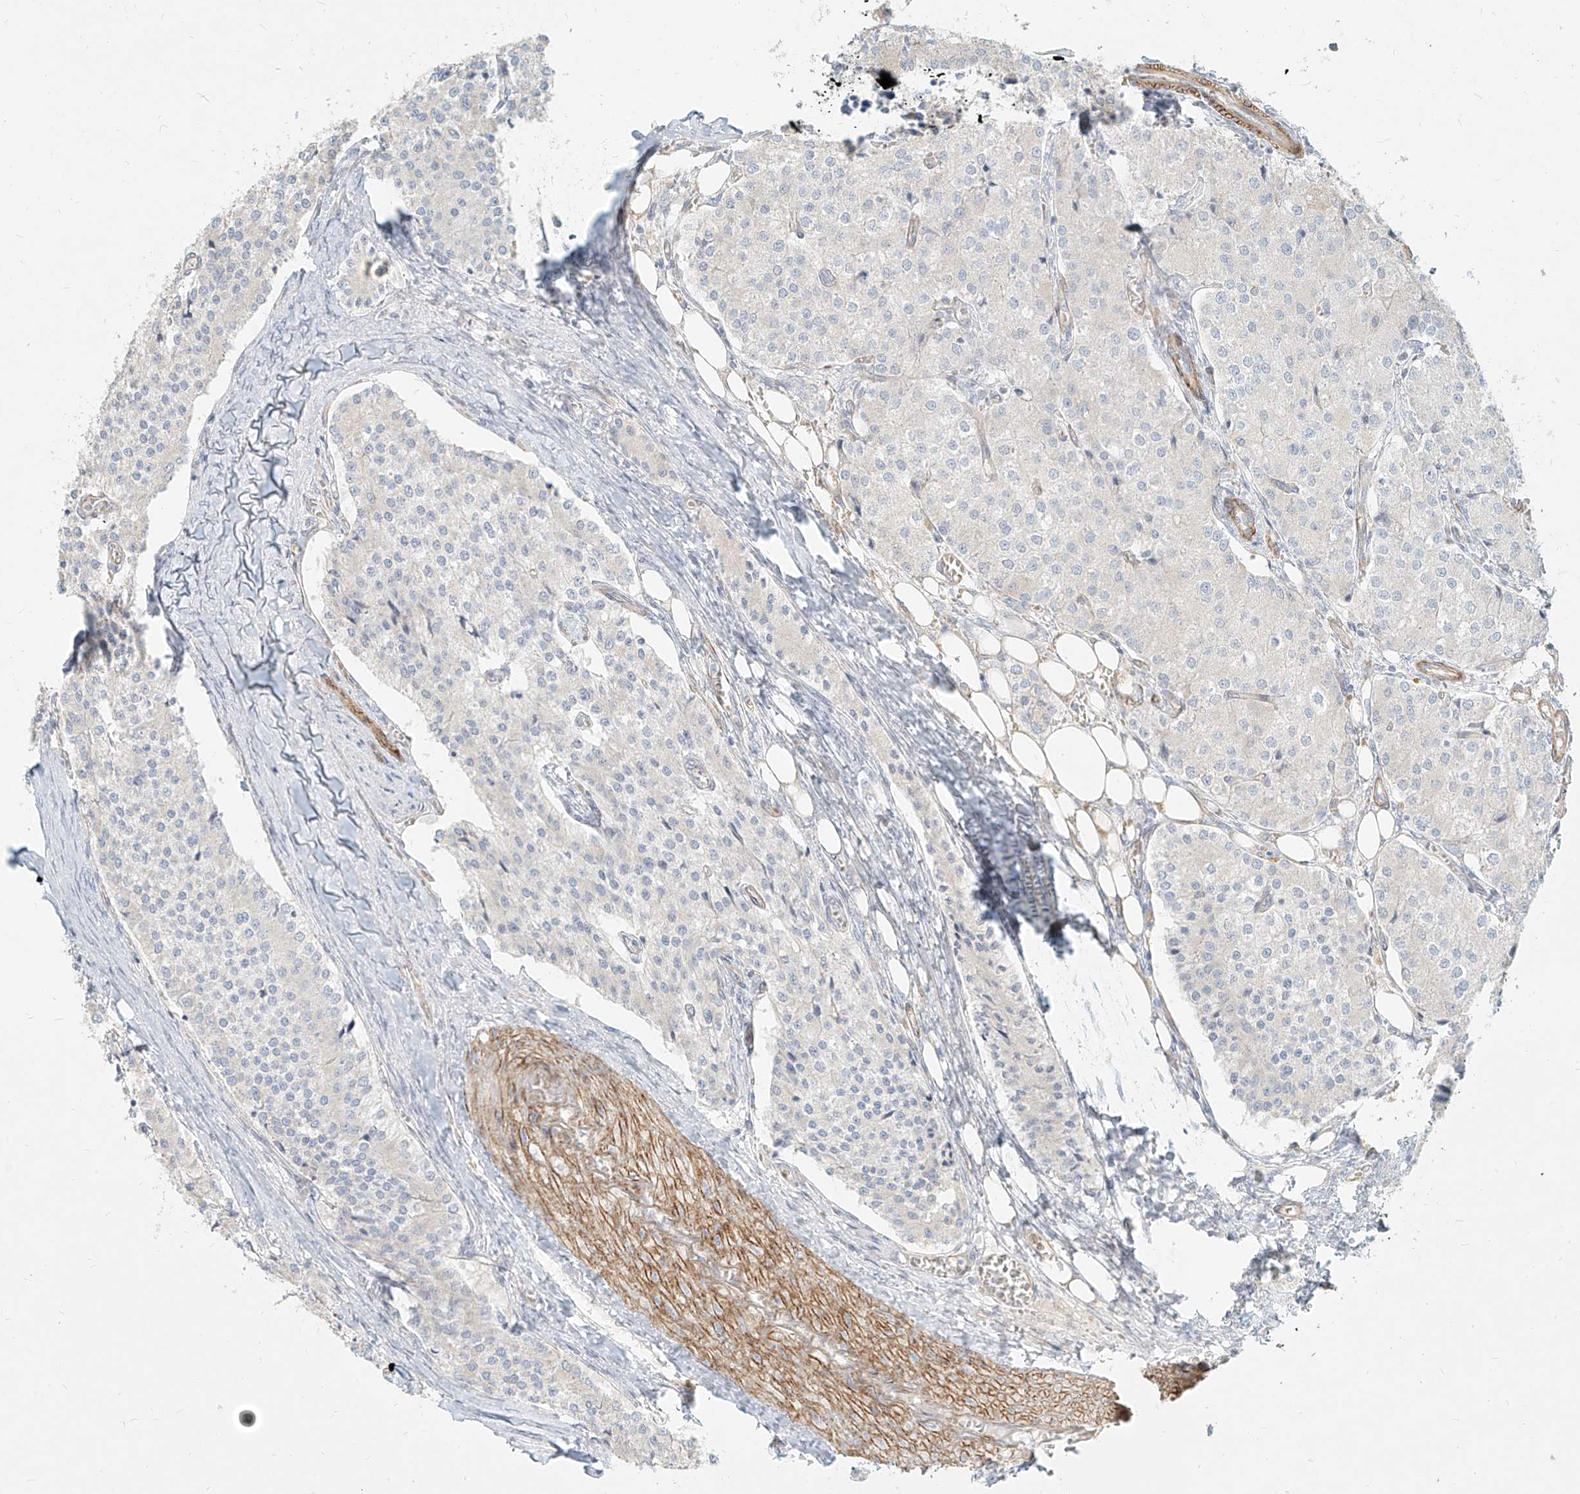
{"staining": {"intensity": "negative", "quantity": "none", "location": "none"}, "tissue": "carcinoid", "cell_type": "Tumor cells", "image_type": "cancer", "snomed": [{"axis": "morphology", "description": "Carcinoid, malignant, NOS"}, {"axis": "topography", "description": "Colon"}], "caption": "Tumor cells are negative for protein expression in human carcinoid.", "gene": "ITPKB", "patient": {"sex": "female", "age": 52}}